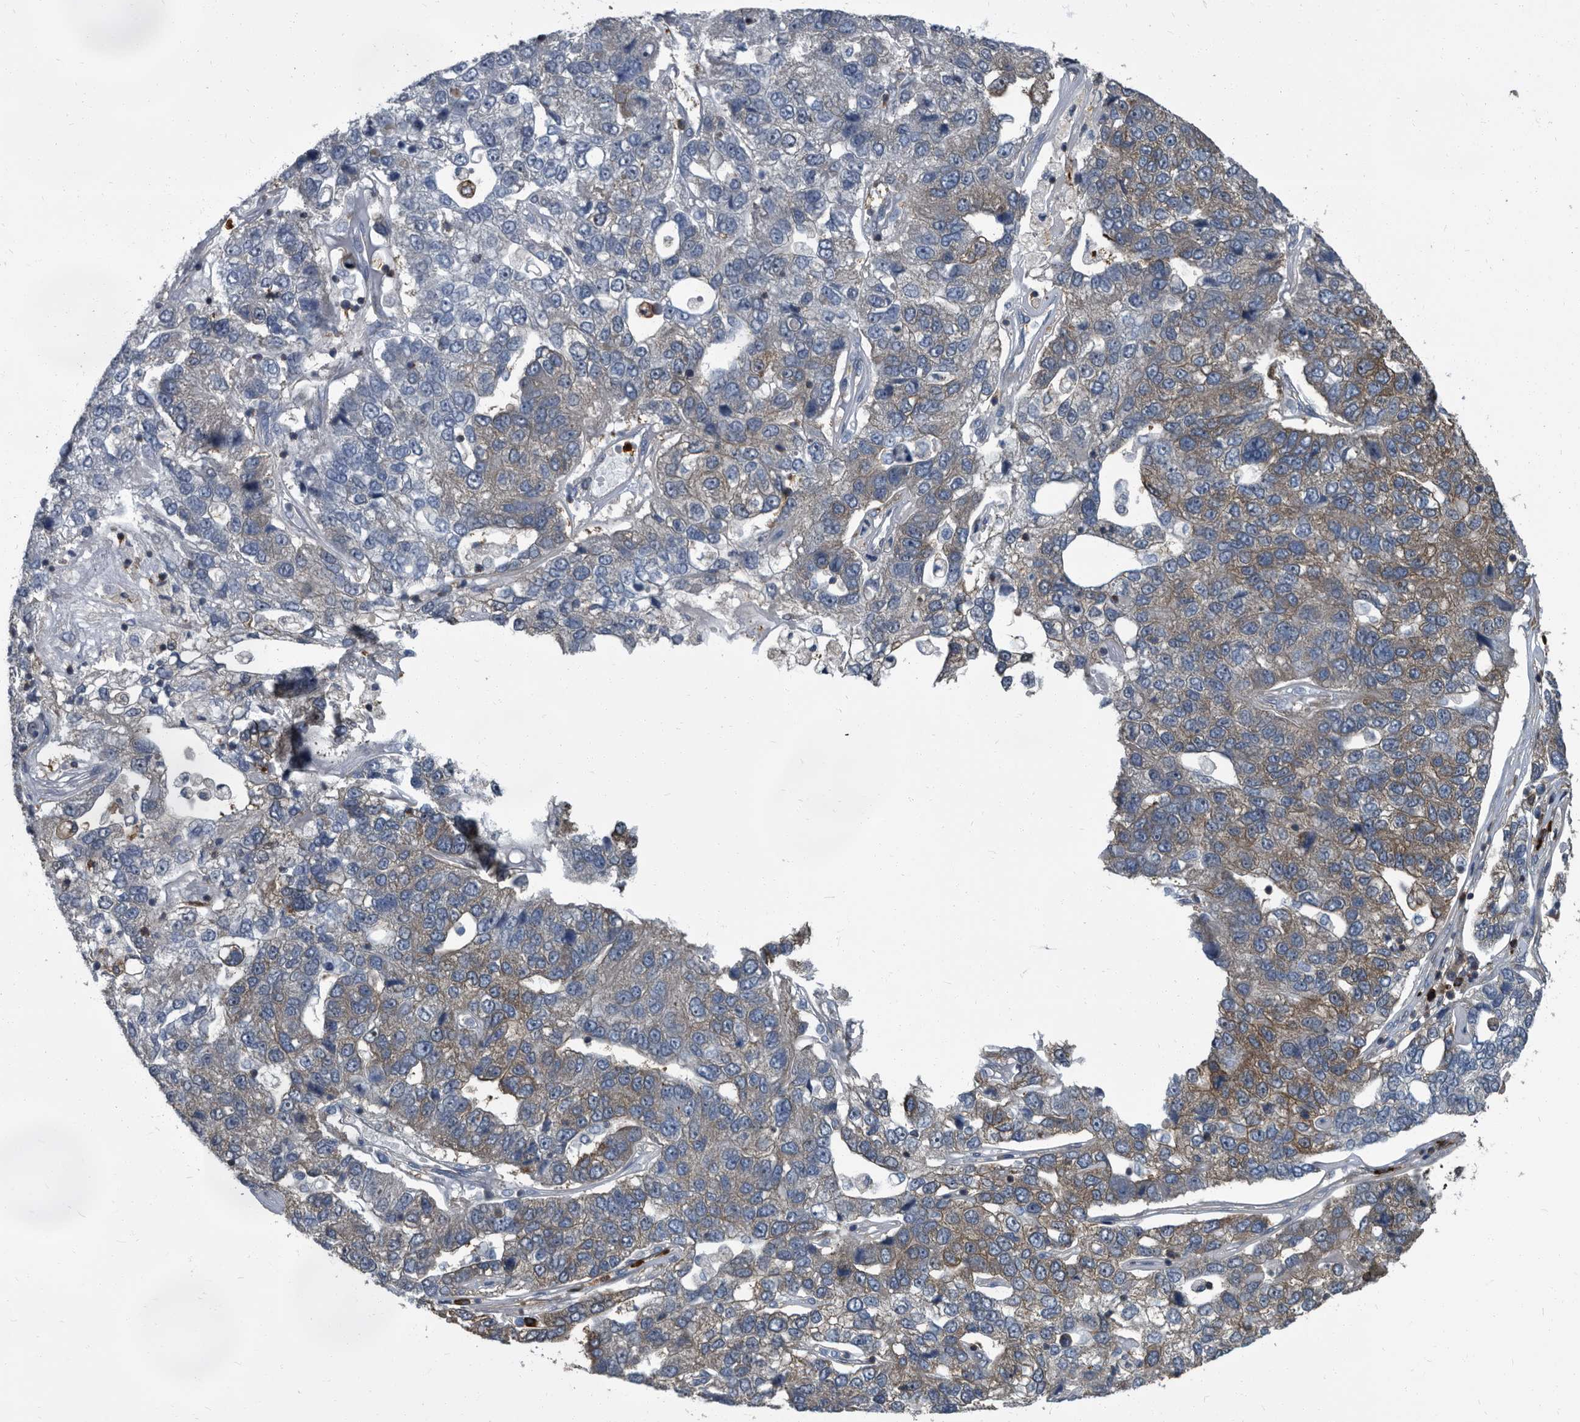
{"staining": {"intensity": "weak", "quantity": "<25%", "location": "cytoplasmic/membranous"}, "tissue": "pancreatic cancer", "cell_type": "Tumor cells", "image_type": "cancer", "snomed": [{"axis": "morphology", "description": "Adenocarcinoma, NOS"}, {"axis": "topography", "description": "Pancreas"}], "caption": "DAB (3,3'-diaminobenzidine) immunohistochemical staining of adenocarcinoma (pancreatic) demonstrates no significant staining in tumor cells.", "gene": "CDV3", "patient": {"sex": "female", "age": 61}}